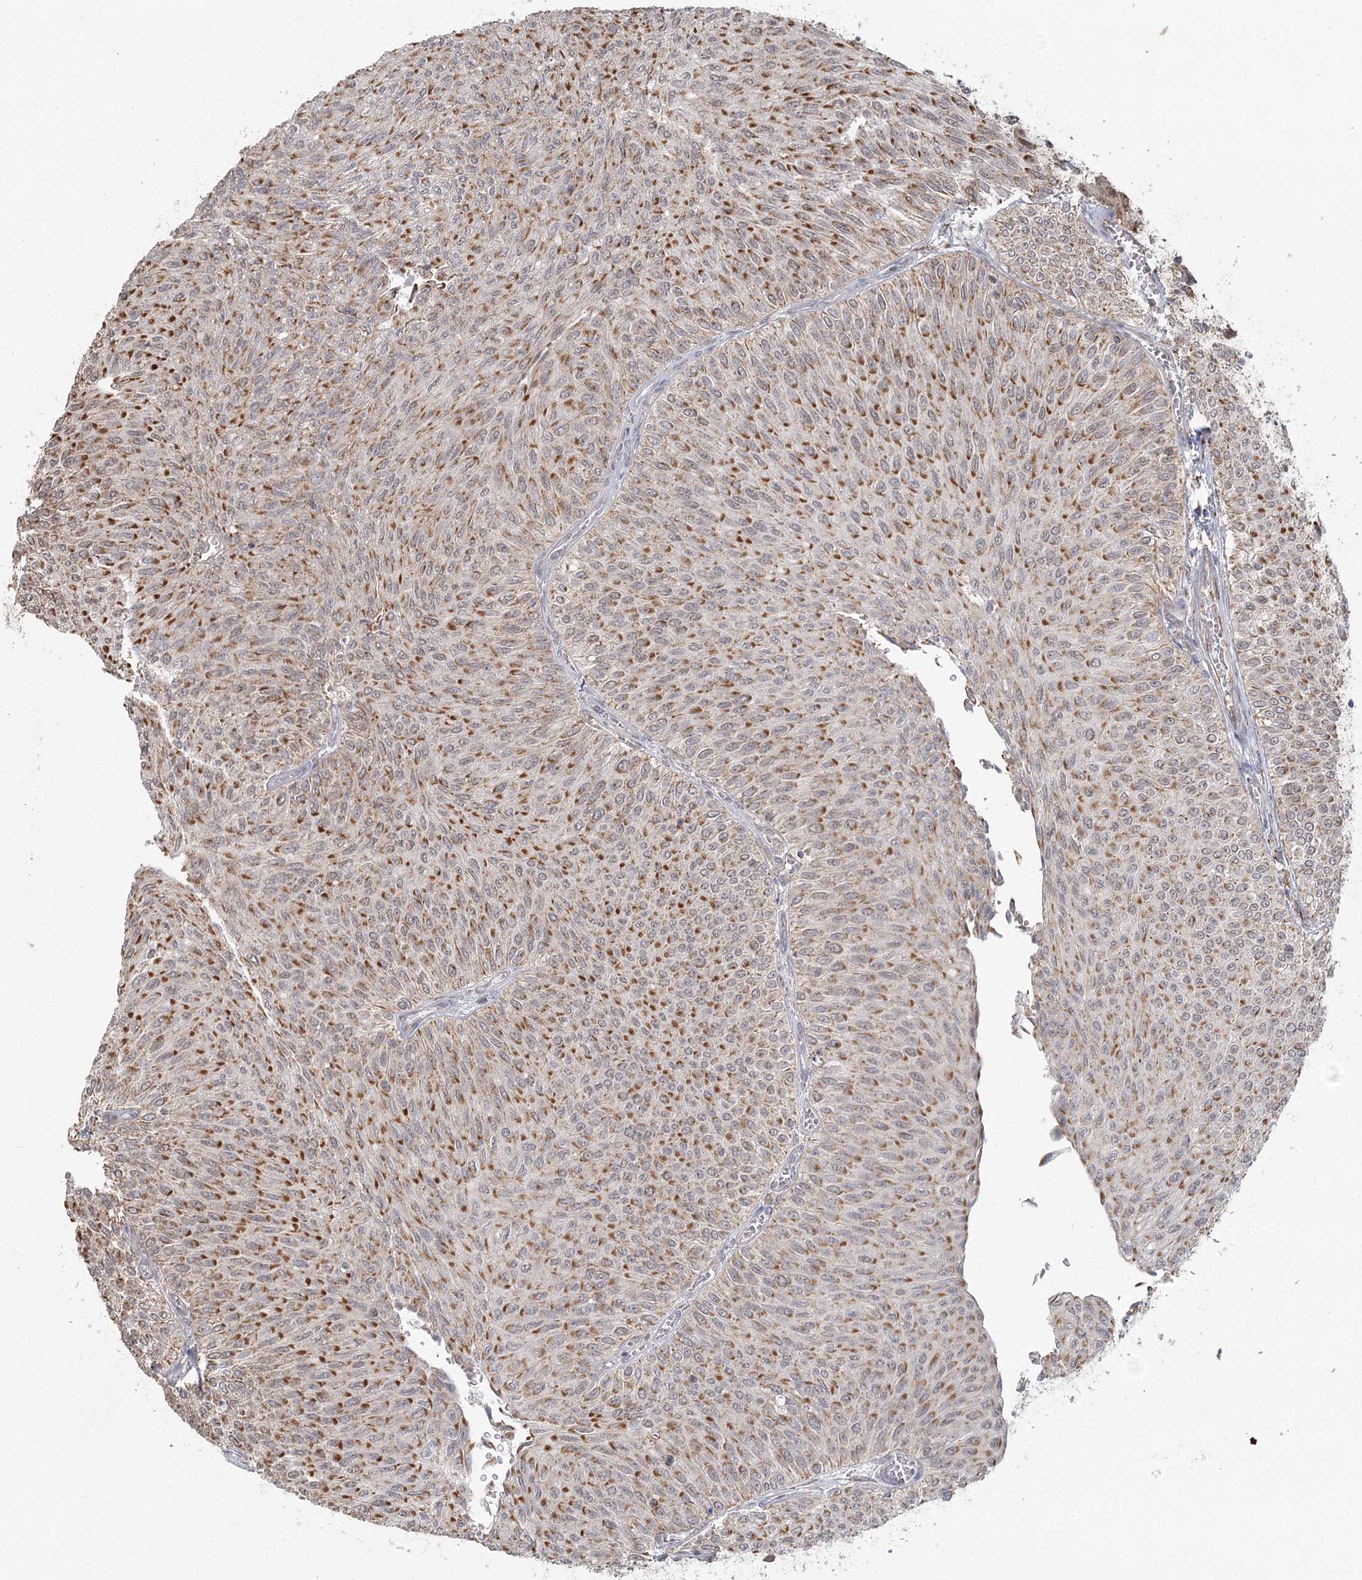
{"staining": {"intensity": "moderate", "quantity": ">75%", "location": "cytoplasmic/membranous"}, "tissue": "urothelial cancer", "cell_type": "Tumor cells", "image_type": "cancer", "snomed": [{"axis": "morphology", "description": "Urothelial carcinoma, Low grade"}, {"axis": "topography", "description": "Urinary bladder"}], "caption": "Immunohistochemical staining of human low-grade urothelial carcinoma exhibits medium levels of moderate cytoplasmic/membranous protein expression in approximately >75% of tumor cells.", "gene": "LACTB", "patient": {"sex": "male", "age": 78}}